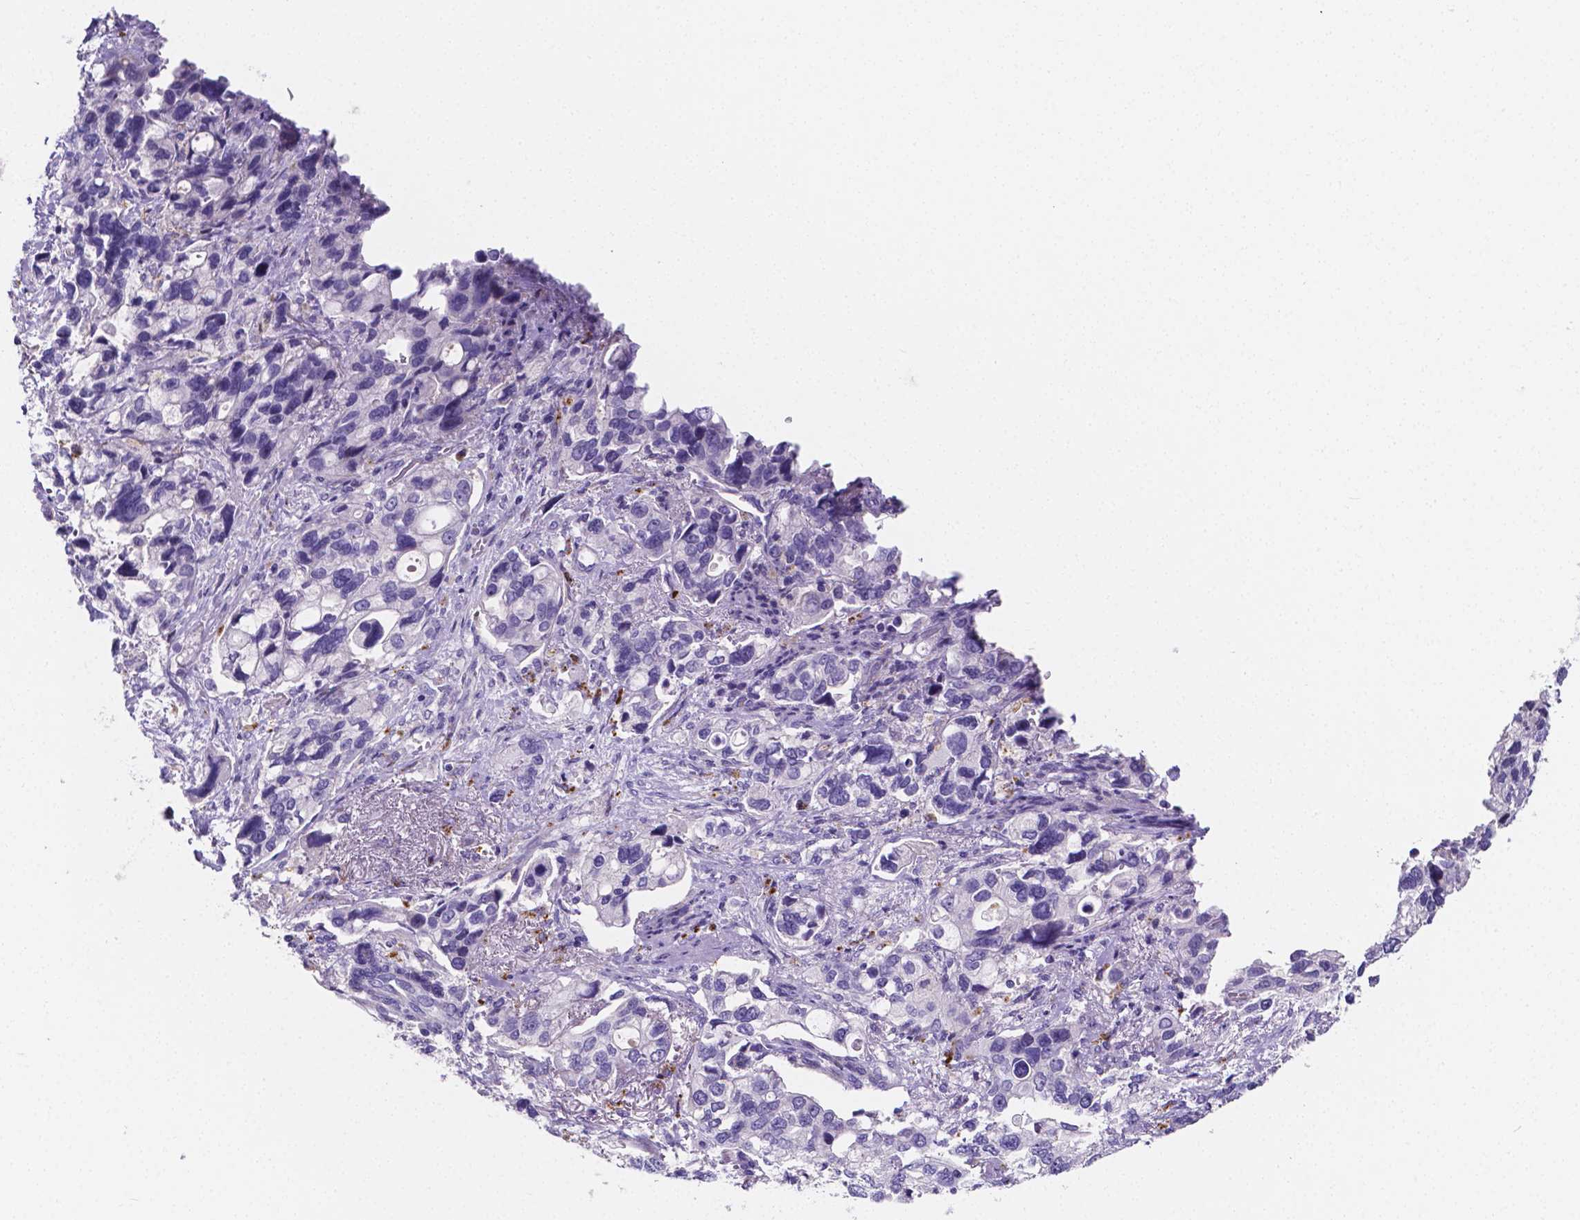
{"staining": {"intensity": "negative", "quantity": "none", "location": "none"}, "tissue": "stomach cancer", "cell_type": "Tumor cells", "image_type": "cancer", "snomed": [{"axis": "morphology", "description": "Adenocarcinoma, NOS"}, {"axis": "topography", "description": "Stomach, upper"}], "caption": "This is an immunohistochemistry (IHC) micrograph of human stomach cancer (adenocarcinoma). There is no staining in tumor cells.", "gene": "NRGN", "patient": {"sex": "female", "age": 81}}